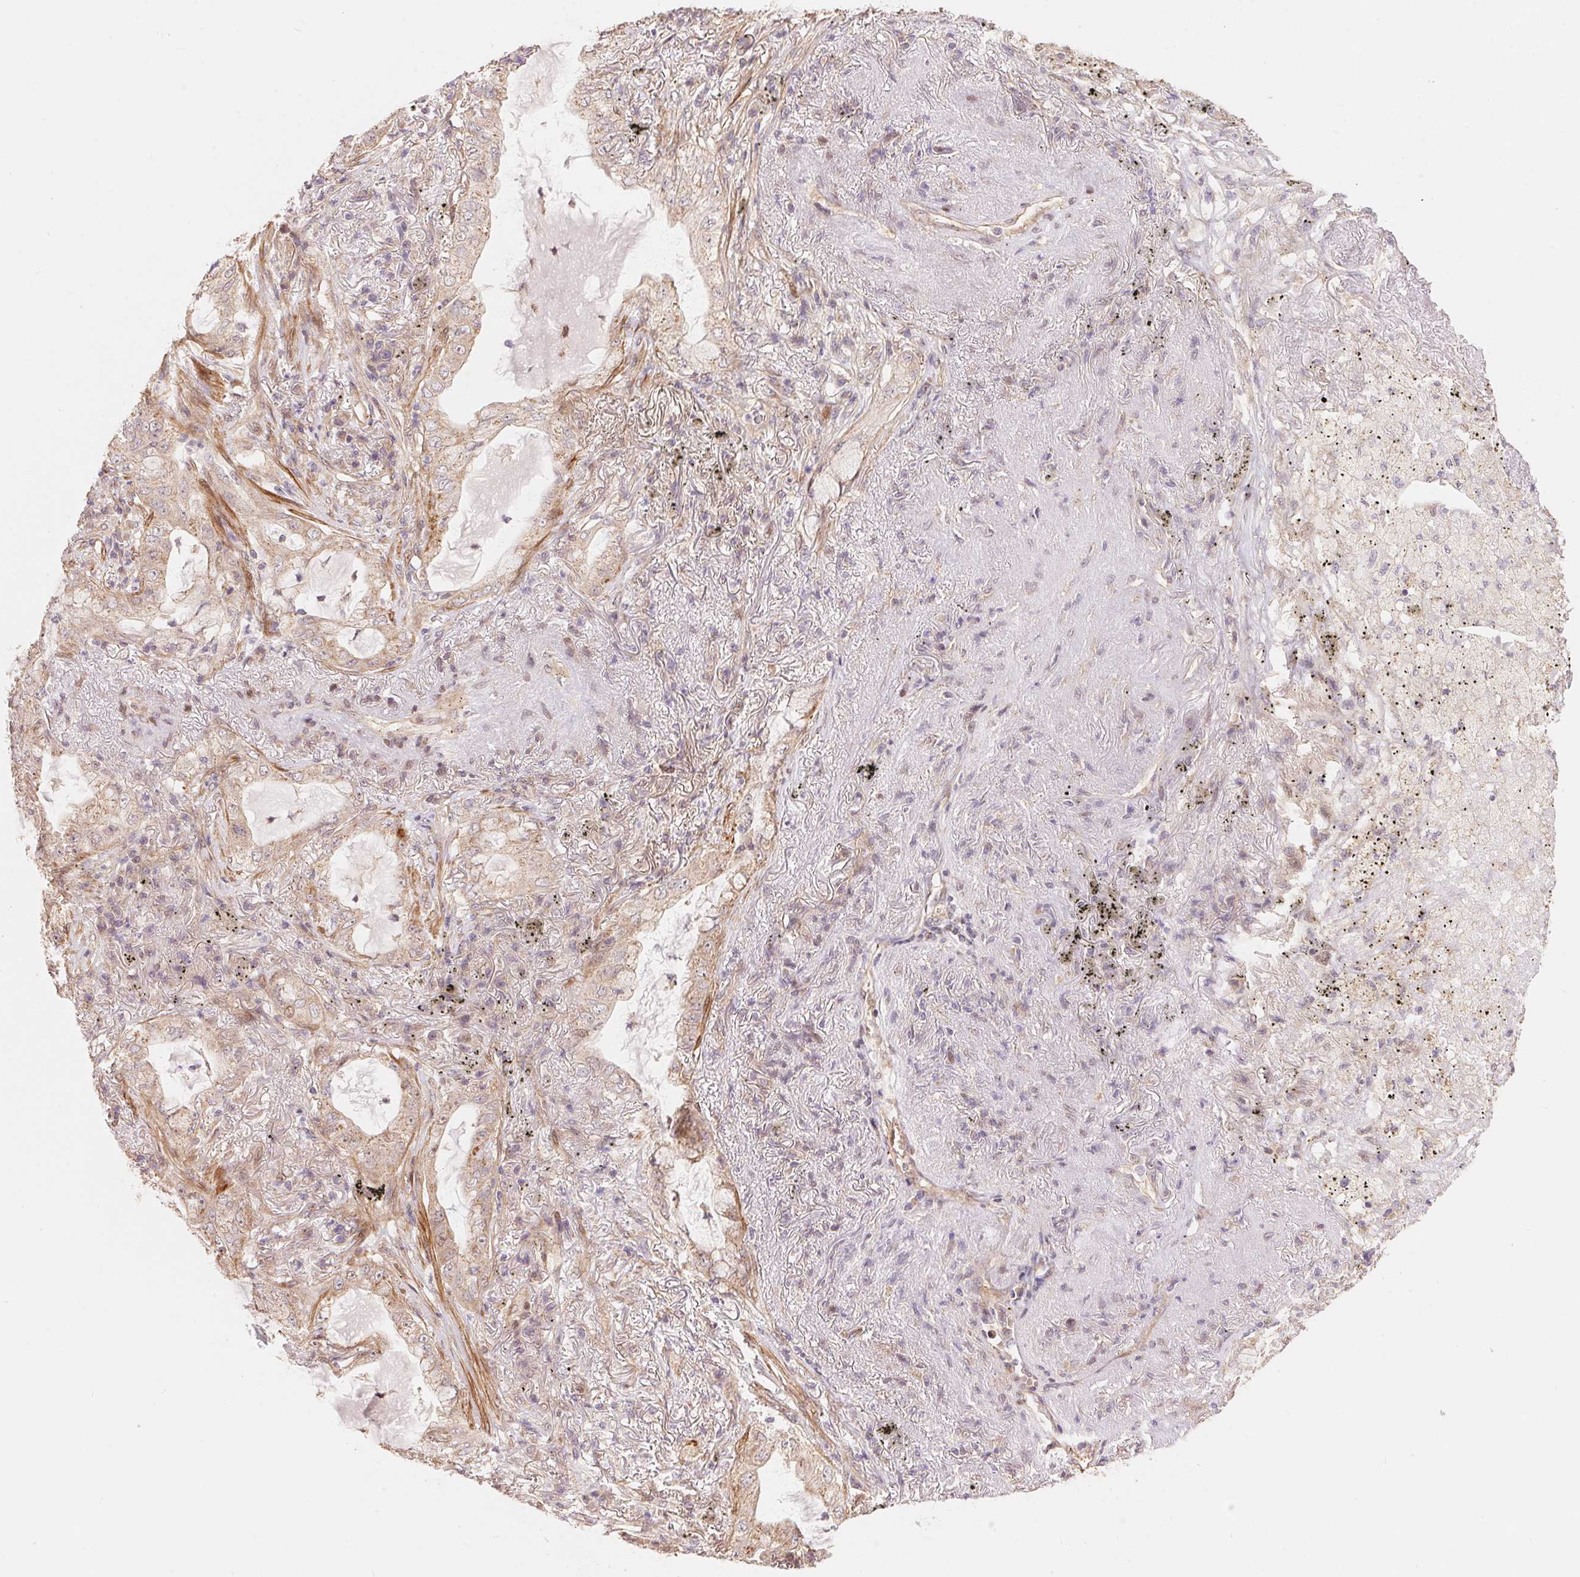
{"staining": {"intensity": "weak", "quantity": "<25%", "location": "cytoplasmic/membranous"}, "tissue": "lung cancer", "cell_type": "Tumor cells", "image_type": "cancer", "snomed": [{"axis": "morphology", "description": "Adenocarcinoma, NOS"}, {"axis": "topography", "description": "Lung"}], "caption": "Human lung cancer stained for a protein using IHC reveals no staining in tumor cells.", "gene": "TNIP2", "patient": {"sex": "female", "age": 73}}